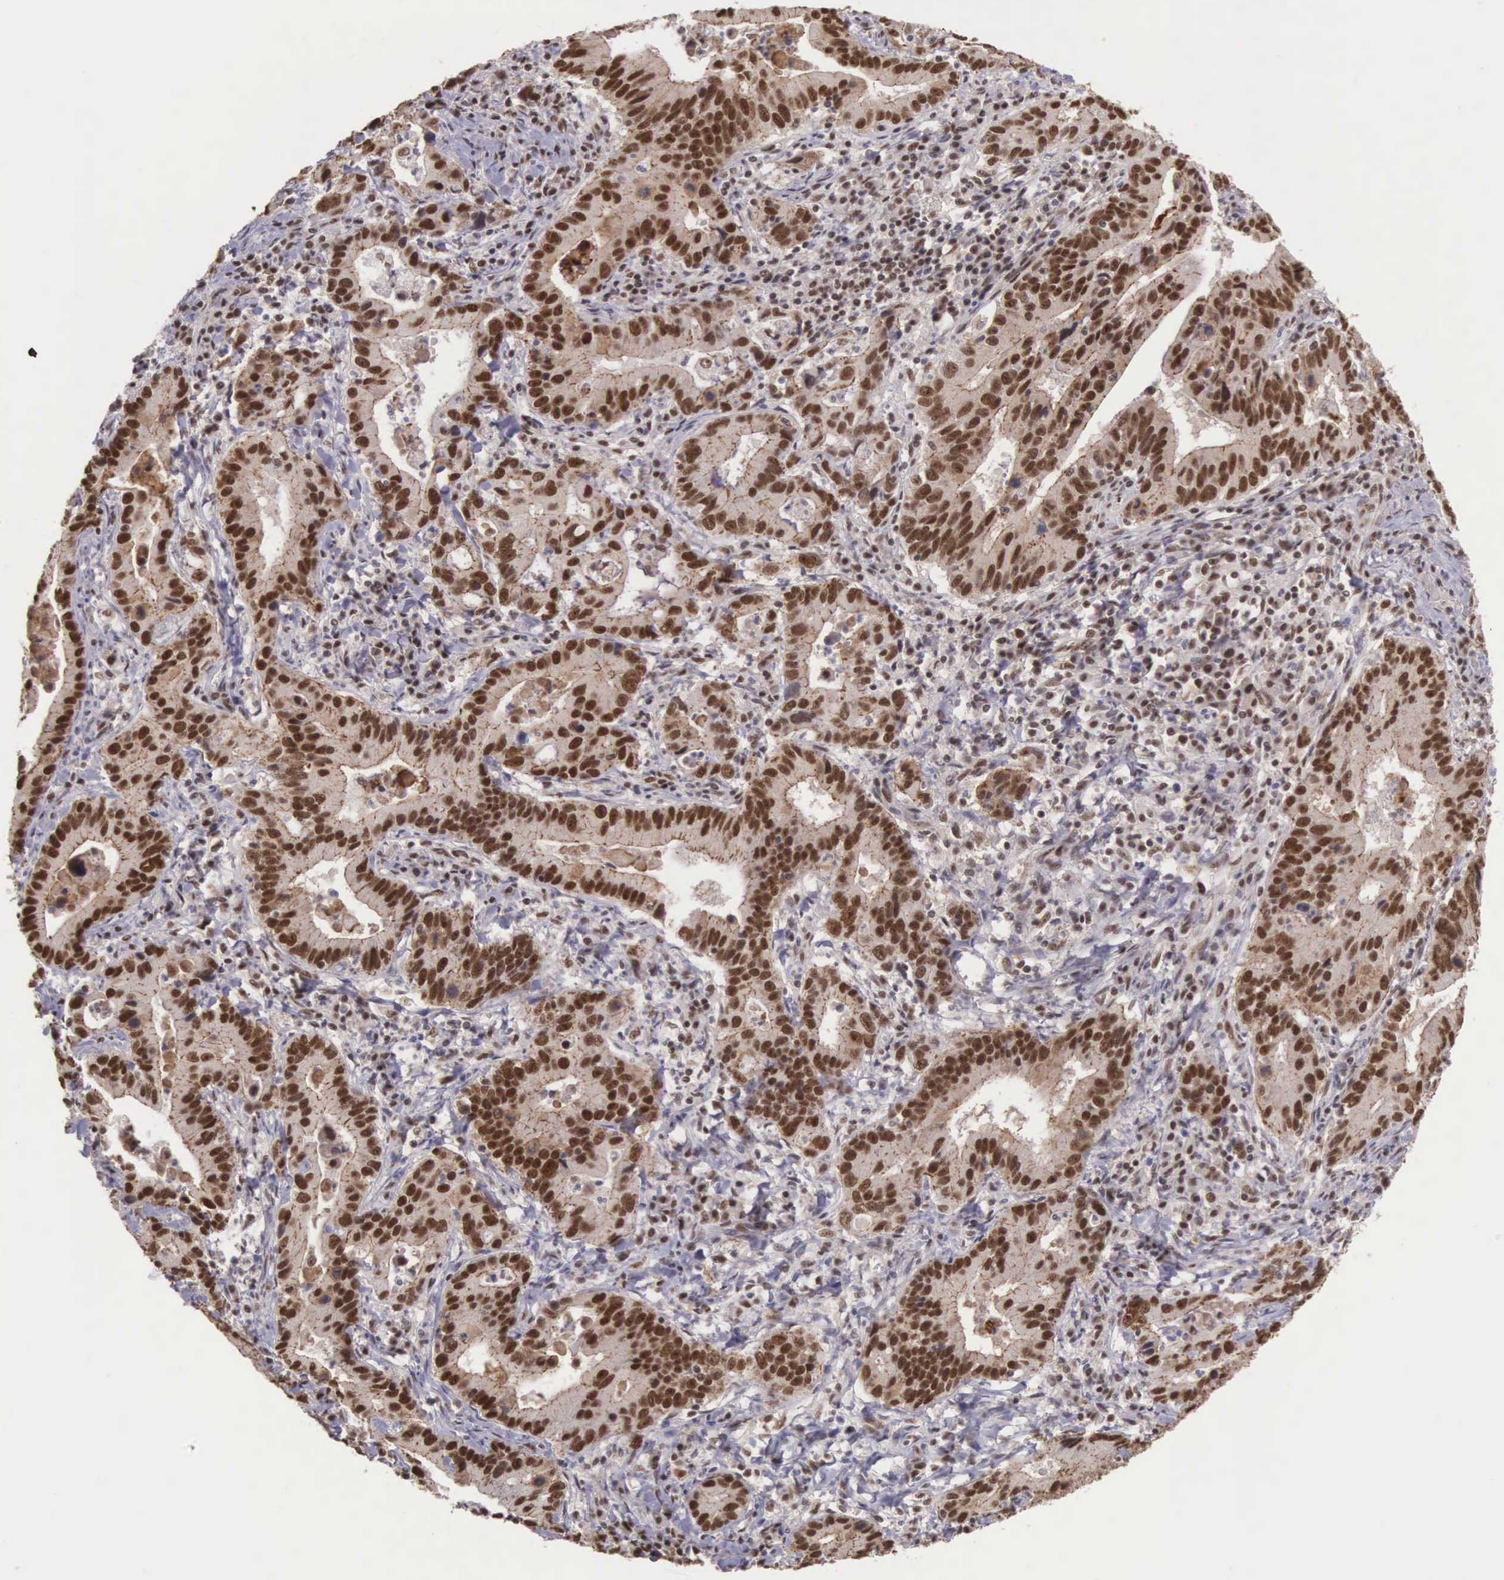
{"staining": {"intensity": "strong", "quantity": ">75%", "location": "cytoplasmic/membranous,nuclear"}, "tissue": "stomach cancer", "cell_type": "Tumor cells", "image_type": "cancer", "snomed": [{"axis": "morphology", "description": "Adenocarcinoma, NOS"}, {"axis": "topography", "description": "Stomach, upper"}], "caption": "A histopathology image of human stomach adenocarcinoma stained for a protein demonstrates strong cytoplasmic/membranous and nuclear brown staining in tumor cells. (Stains: DAB (3,3'-diaminobenzidine) in brown, nuclei in blue, Microscopy: brightfield microscopy at high magnification).", "gene": "POLR2F", "patient": {"sex": "male", "age": 63}}